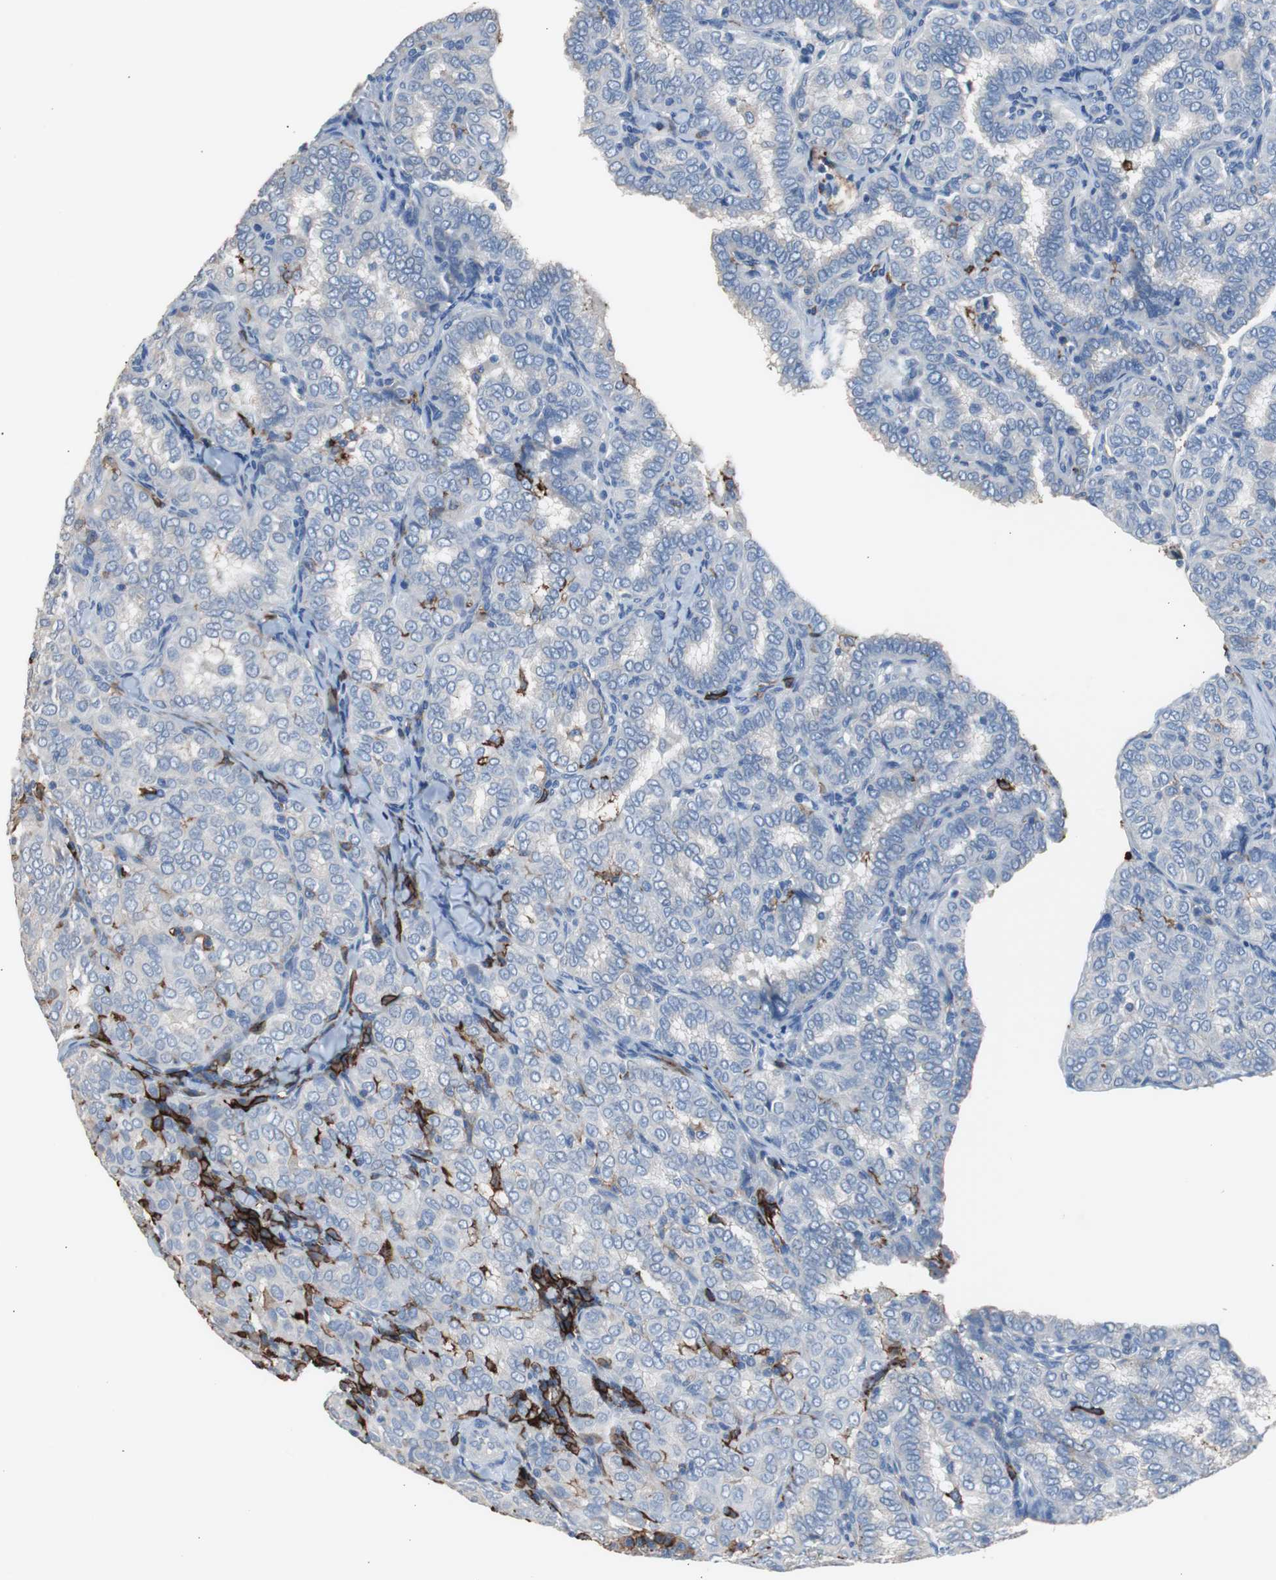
{"staining": {"intensity": "negative", "quantity": "none", "location": "none"}, "tissue": "thyroid cancer", "cell_type": "Tumor cells", "image_type": "cancer", "snomed": [{"axis": "morphology", "description": "Papillary adenocarcinoma, NOS"}, {"axis": "topography", "description": "Thyroid gland"}], "caption": "Histopathology image shows no significant protein staining in tumor cells of thyroid papillary adenocarcinoma.", "gene": "FCGR2B", "patient": {"sex": "female", "age": 30}}